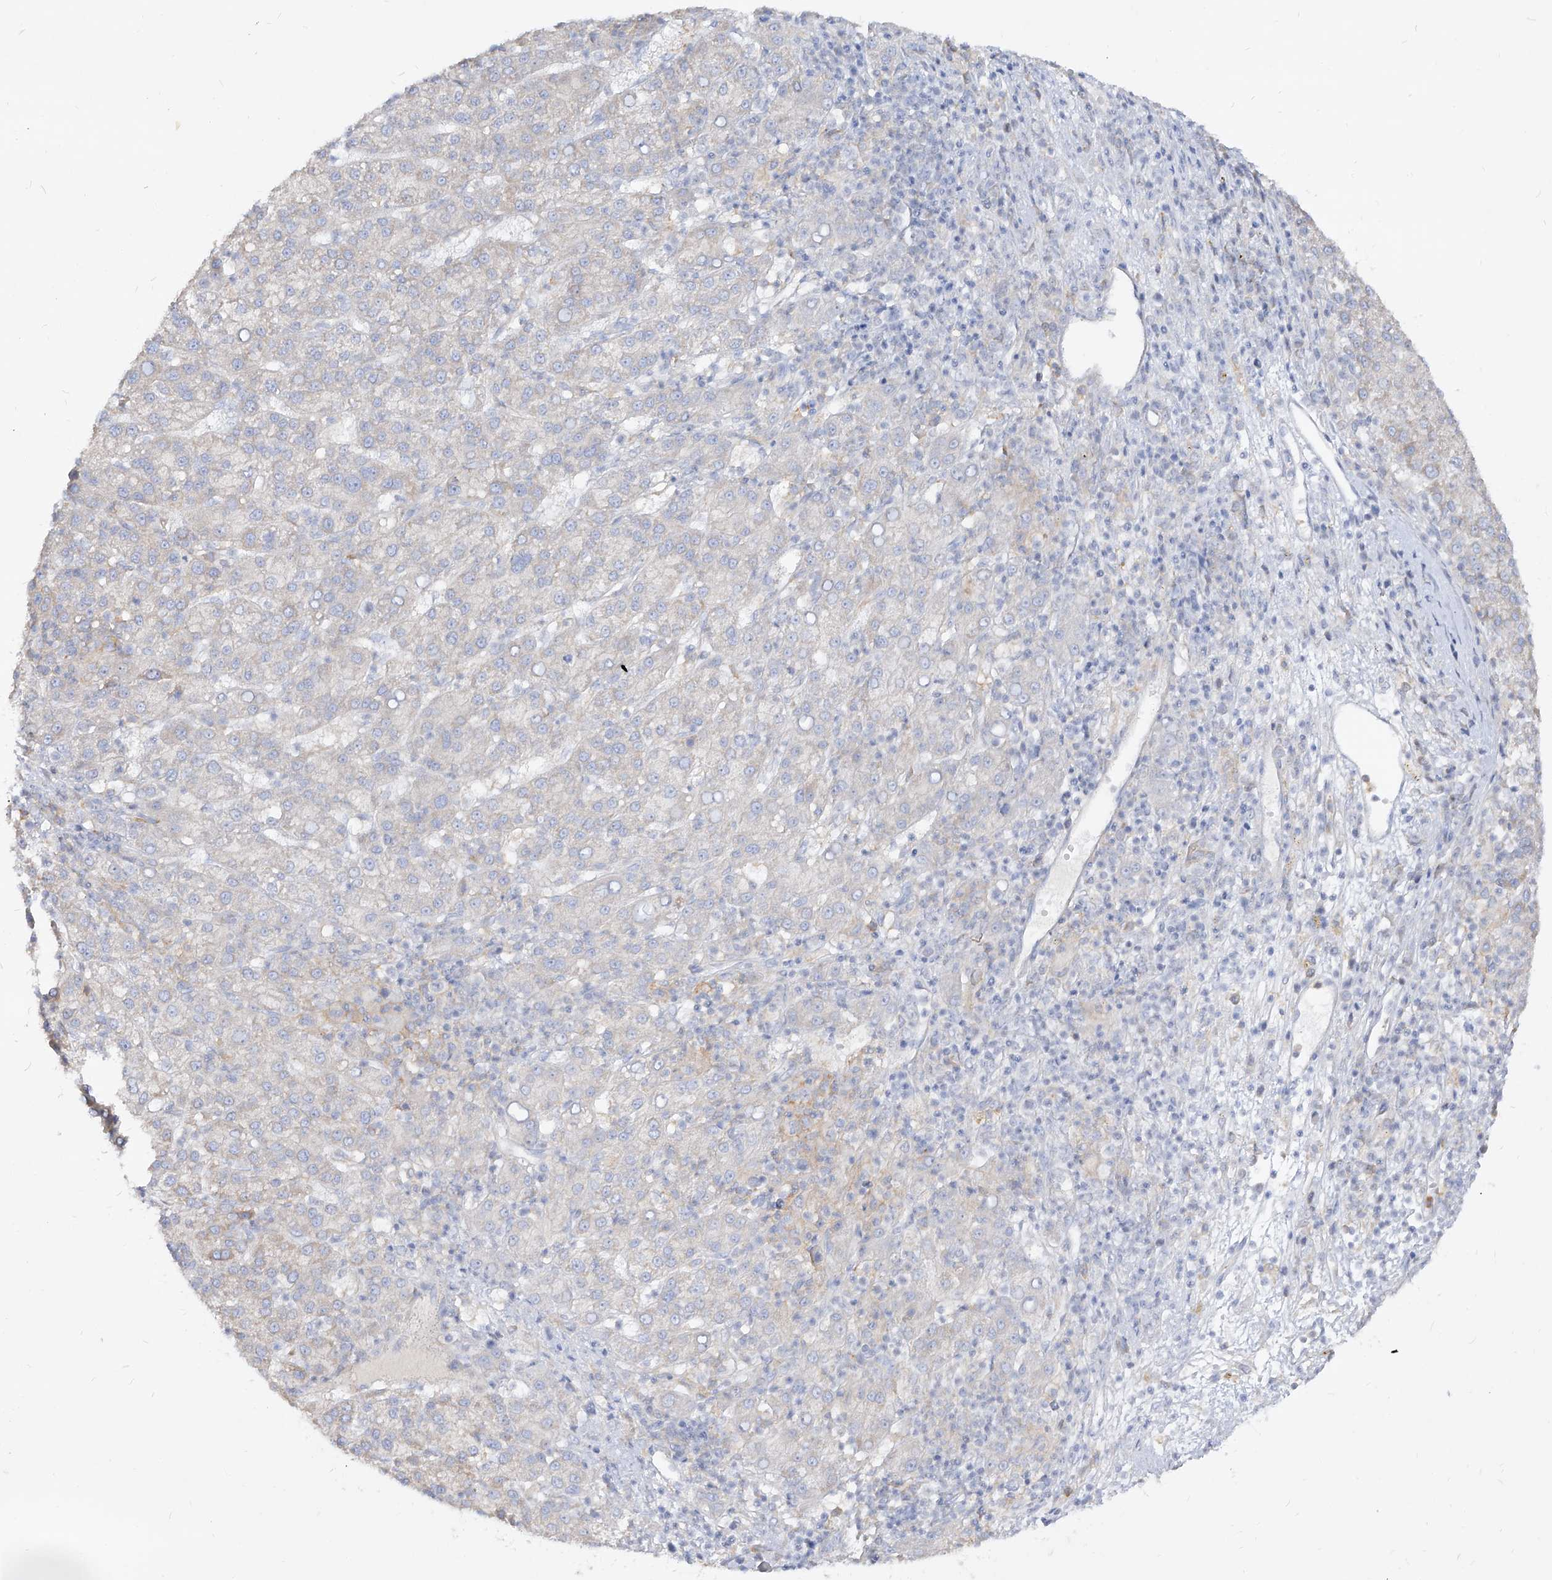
{"staining": {"intensity": "negative", "quantity": "none", "location": "none"}, "tissue": "liver cancer", "cell_type": "Tumor cells", "image_type": "cancer", "snomed": [{"axis": "morphology", "description": "Carcinoma, Hepatocellular, NOS"}, {"axis": "topography", "description": "Liver"}], "caption": "Liver cancer was stained to show a protein in brown. There is no significant expression in tumor cells. Brightfield microscopy of immunohistochemistry stained with DAB (3,3'-diaminobenzidine) (brown) and hematoxylin (blue), captured at high magnification.", "gene": "RBFOX3", "patient": {"sex": "female", "age": 58}}